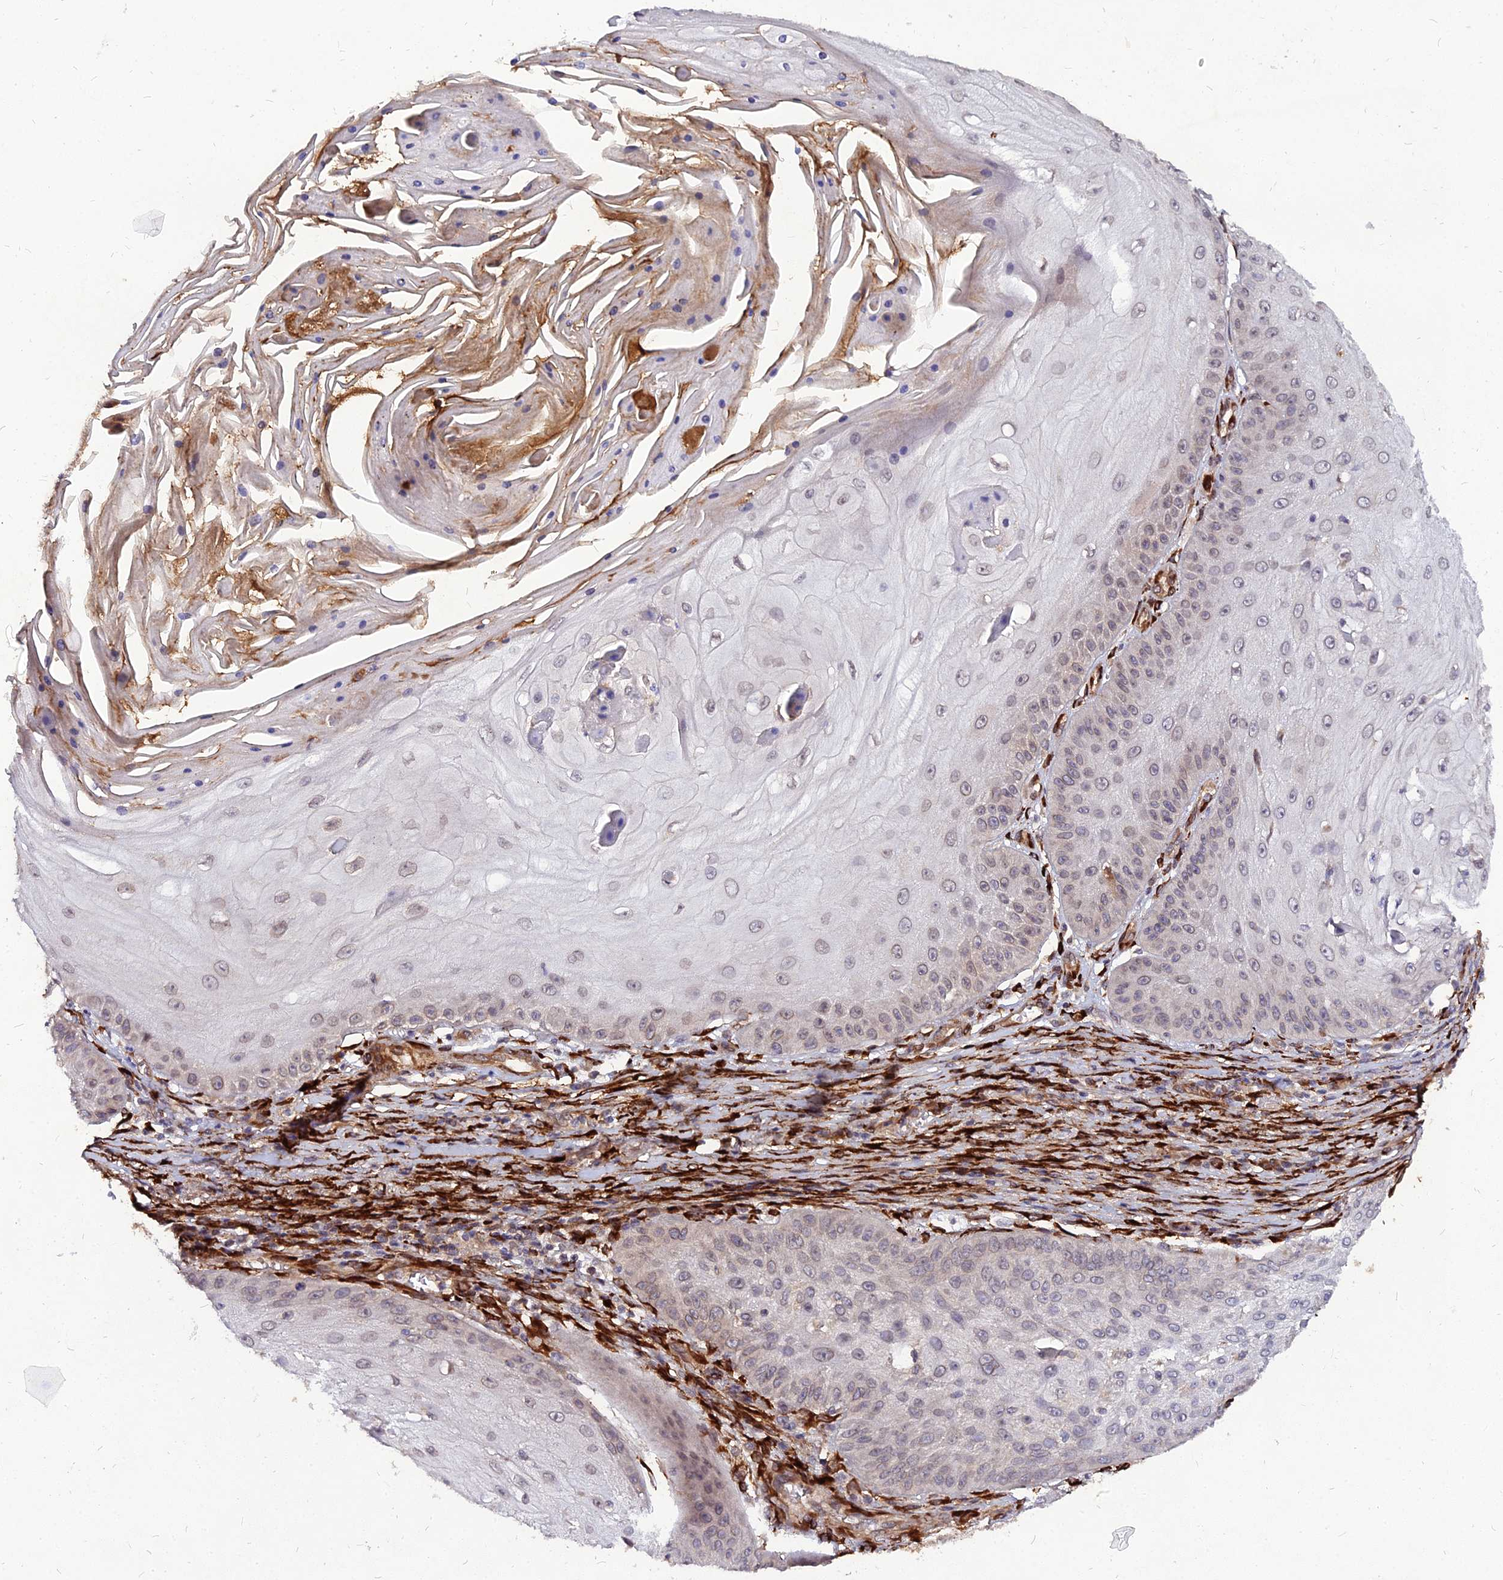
{"staining": {"intensity": "weak", "quantity": "25%-75%", "location": "cytoplasmic/membranous,nuclear"}, "tissue": "skin cancer", "cell_type": "Tumor cells", "image_type": "cancer", "snomed": [{"axis": "morphology", "description": "Squamous cell carcinoma, NOS"}, {"axis": "topography", "description": "Skin"}], "caption": "A micrograph of human squamous cell carcinoma (skin) stained for a protein exhibits weak cytoplasmic/membranous and nuclear brown staining in tumor cells. Immunohistochemistry stains the protein in brown and the nuclei are stained blue.", "gene": "PDE4D", "patient": {"sex": "male", "age": 70}}